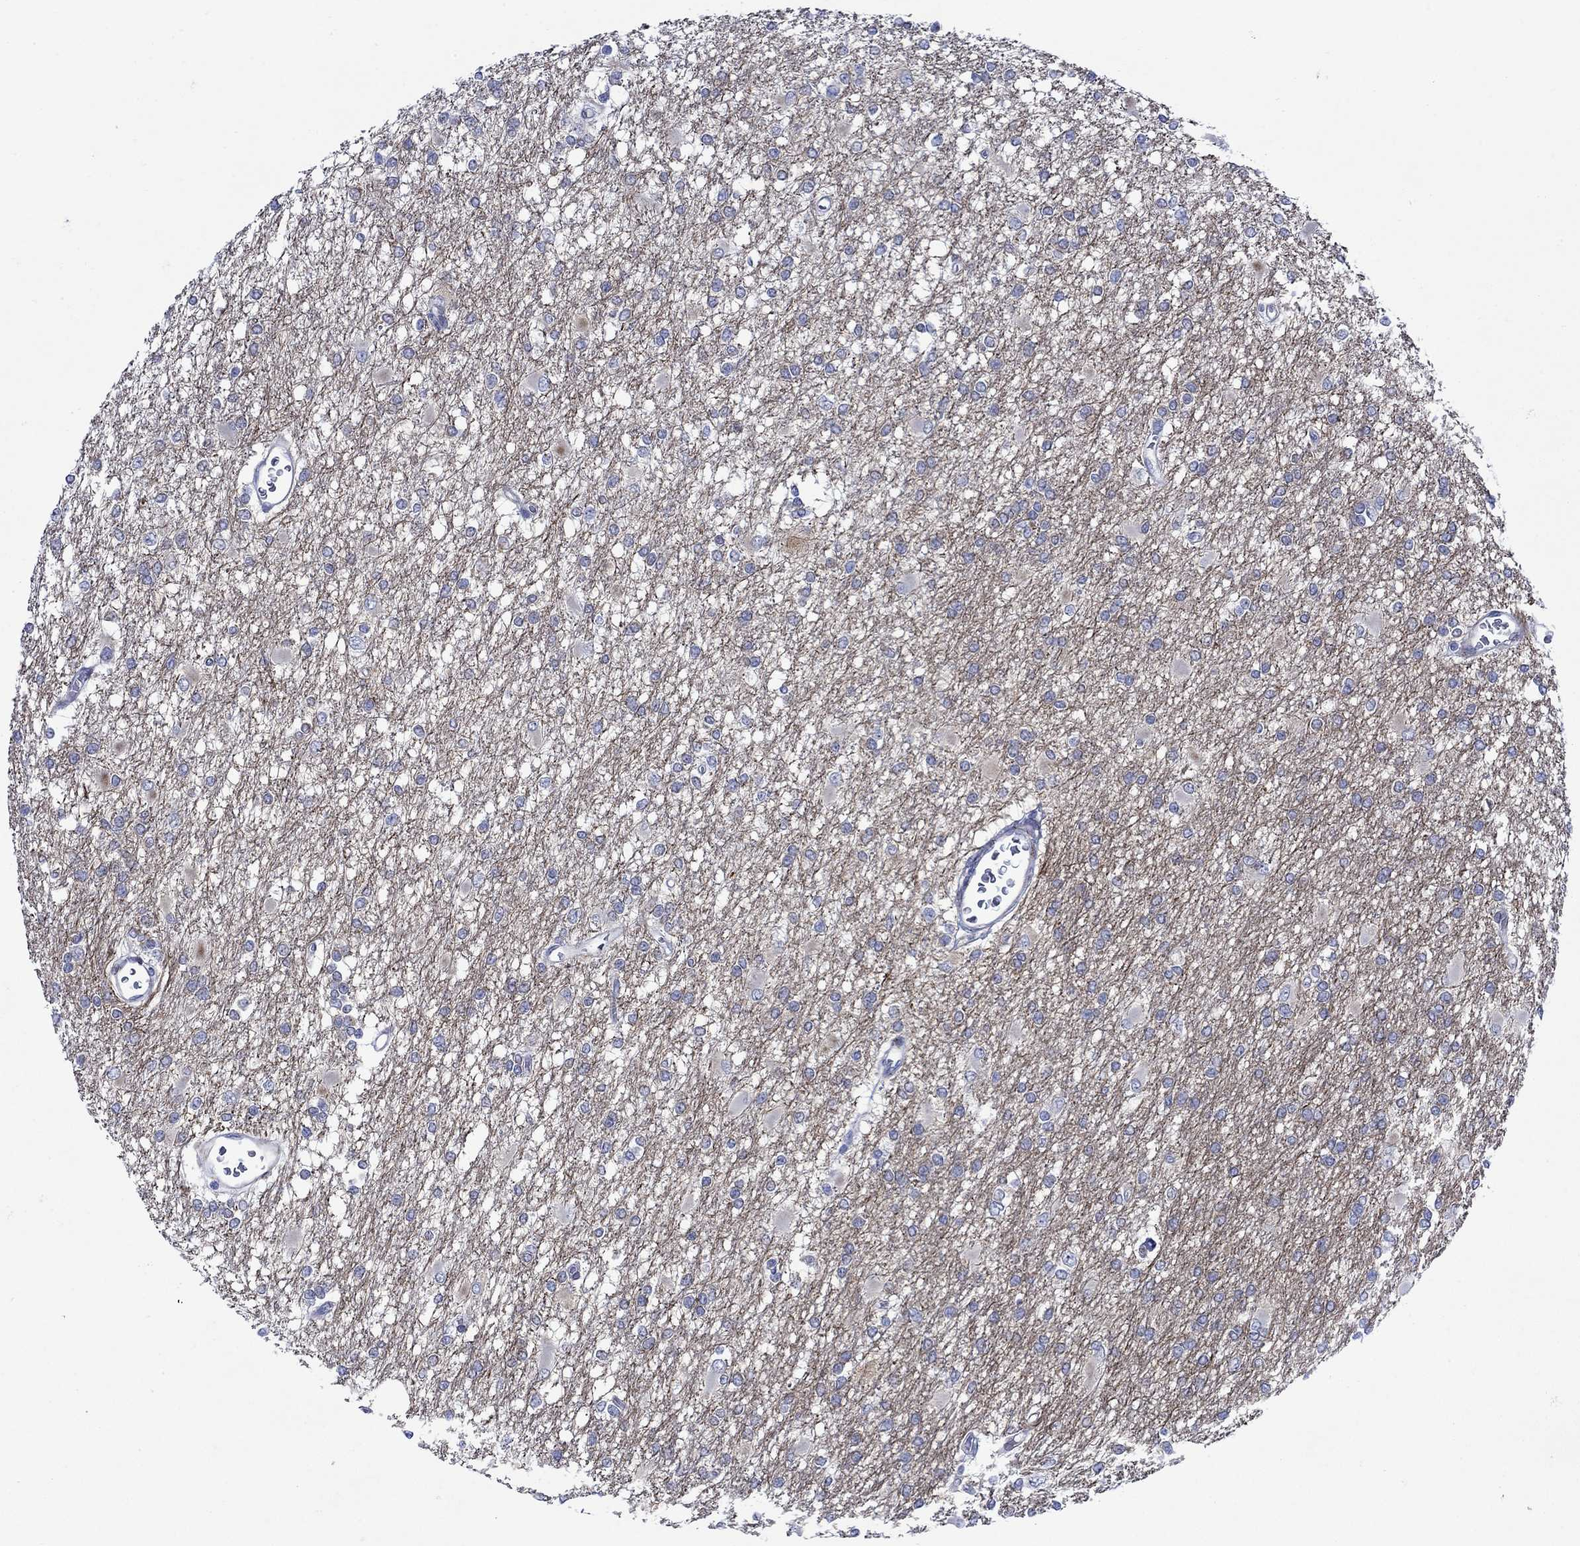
{"staining": {"intensity": "negative", "quantity": "none", "location": "none"}, "tissue": "glioma", "cell_type": "Tumor cells", "image_type": "cancer", "snomed": [{"axis": "morphology", "description": "Glioma, malignant, High grade"}, {"axis": "topography", "description": "Cerebral cortex"}], "caption": "IHC micrograph of neoplastic tissue: glioma stained with DAB reveals no significant protein expression in tumor cells. (IHC, brightfield microscopy, high magnification).", "gene": "KSR2", "patient": {"sex": "male", "age": 79}}